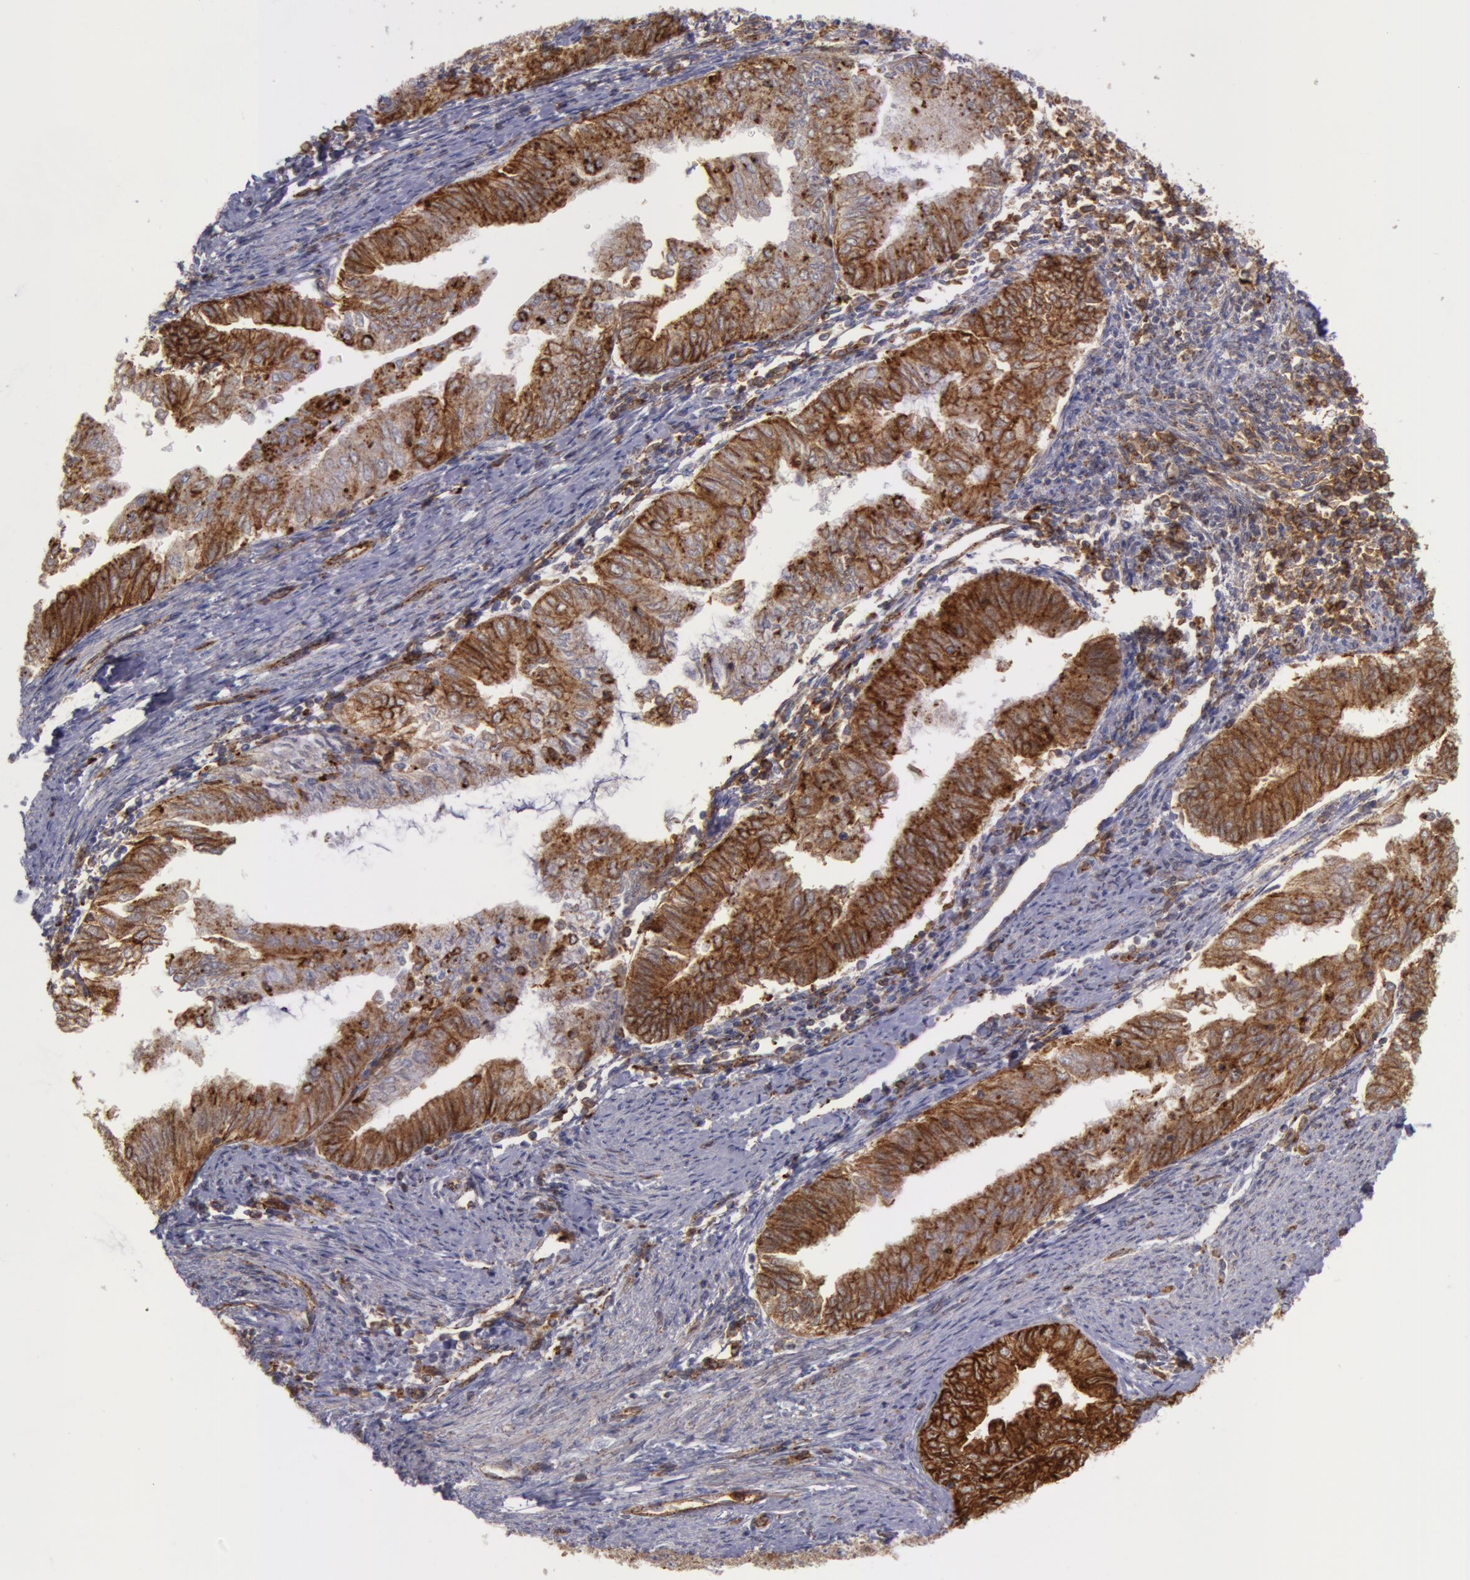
{"staining": {"intensity": "moderate", "quantity": ">75%", "location": "cytoplasmic/membranous"}, "tissue": "endometrial cancer", "cell_type": "Tumor cells", "image_type": "cancer", "snomed": [{"axis": "morphology", "description": "Adenocarcinoma, NOS"}, {"axis": "topography", "description": "Endometrium"}], "caption": "Immunohistochemical staining of endometrial adenocarcinoma reveals medium levels of moderate cytoplasmic/membranous protein staining in approximately >75% of tumor cells. The staining is performed using DAB (3,3'-diaminobenzidine) brown chromogen to label protein expression. The nuclei are counter-stained blue using hematoxylin.", "gene": "FLOT2", "patient": {"sex": "female", "age": 66}}